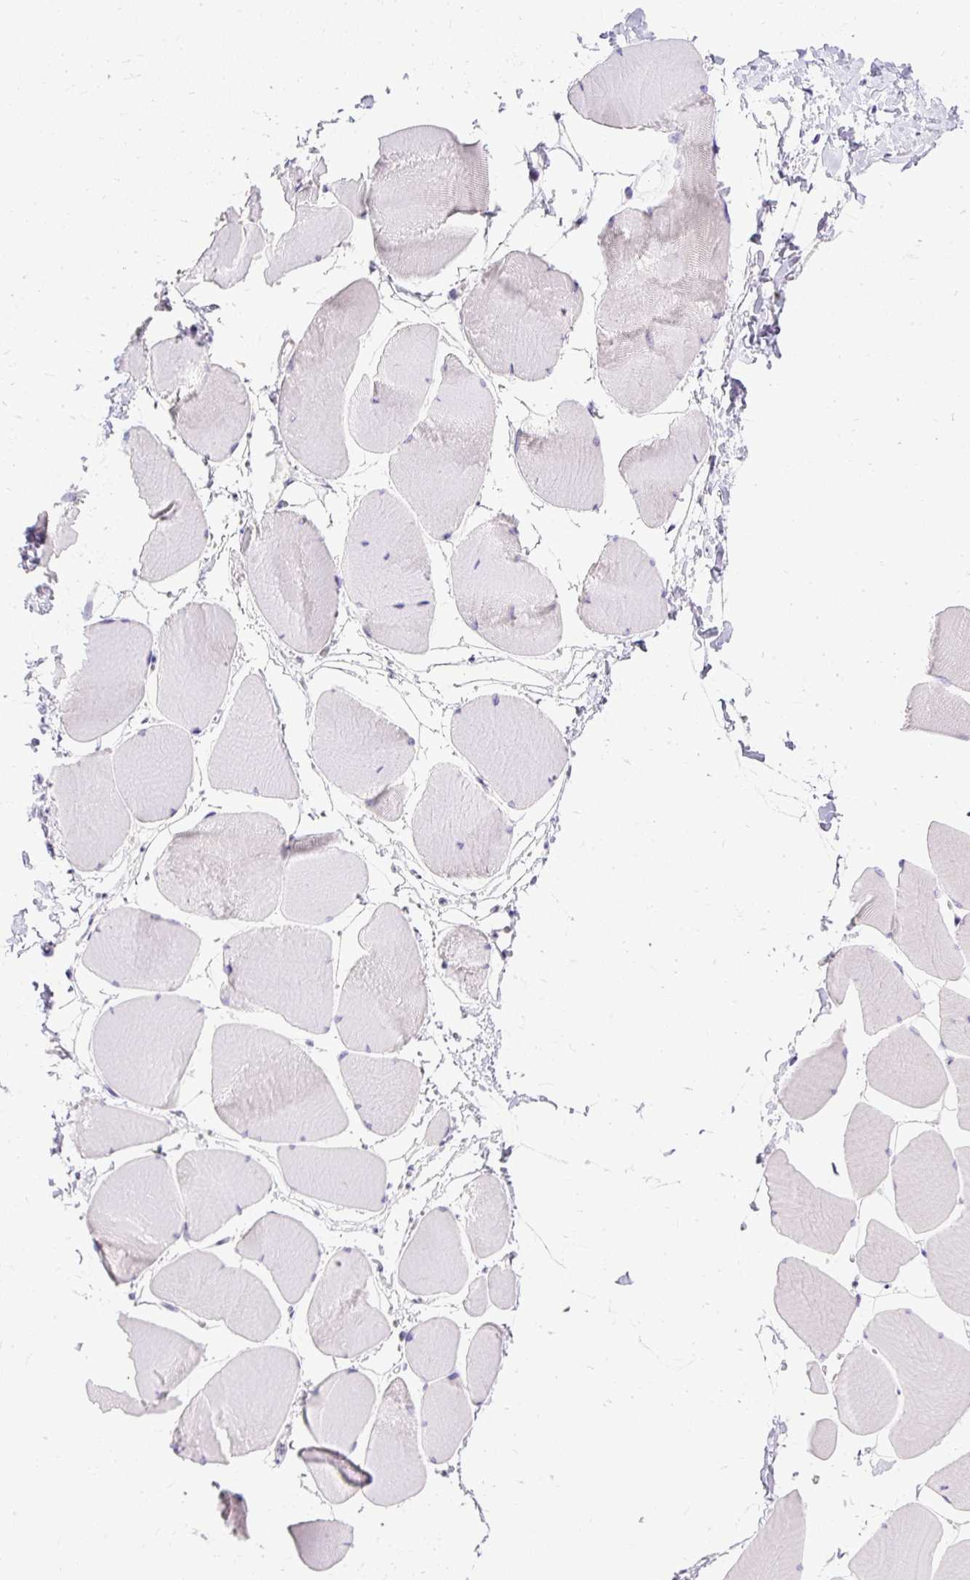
{"staining": {"intensity": "negative", "quantity": "none", "location": "none"}, "tissue": "skeletal muscle", "cell_type": "Myocytes", "image_type": "normal", "snomed": [{"axis": "morphology", "description": "Normal tissue, NOS"}, {"axis": "topography", "description": "Skeletal muscle"}], "caption": "Protein analysis of normal skeletal muscle demonstrates no significant expression in myocytes.", "gene": "AMFR", "patient": {"sex": "male", "age": 25}}